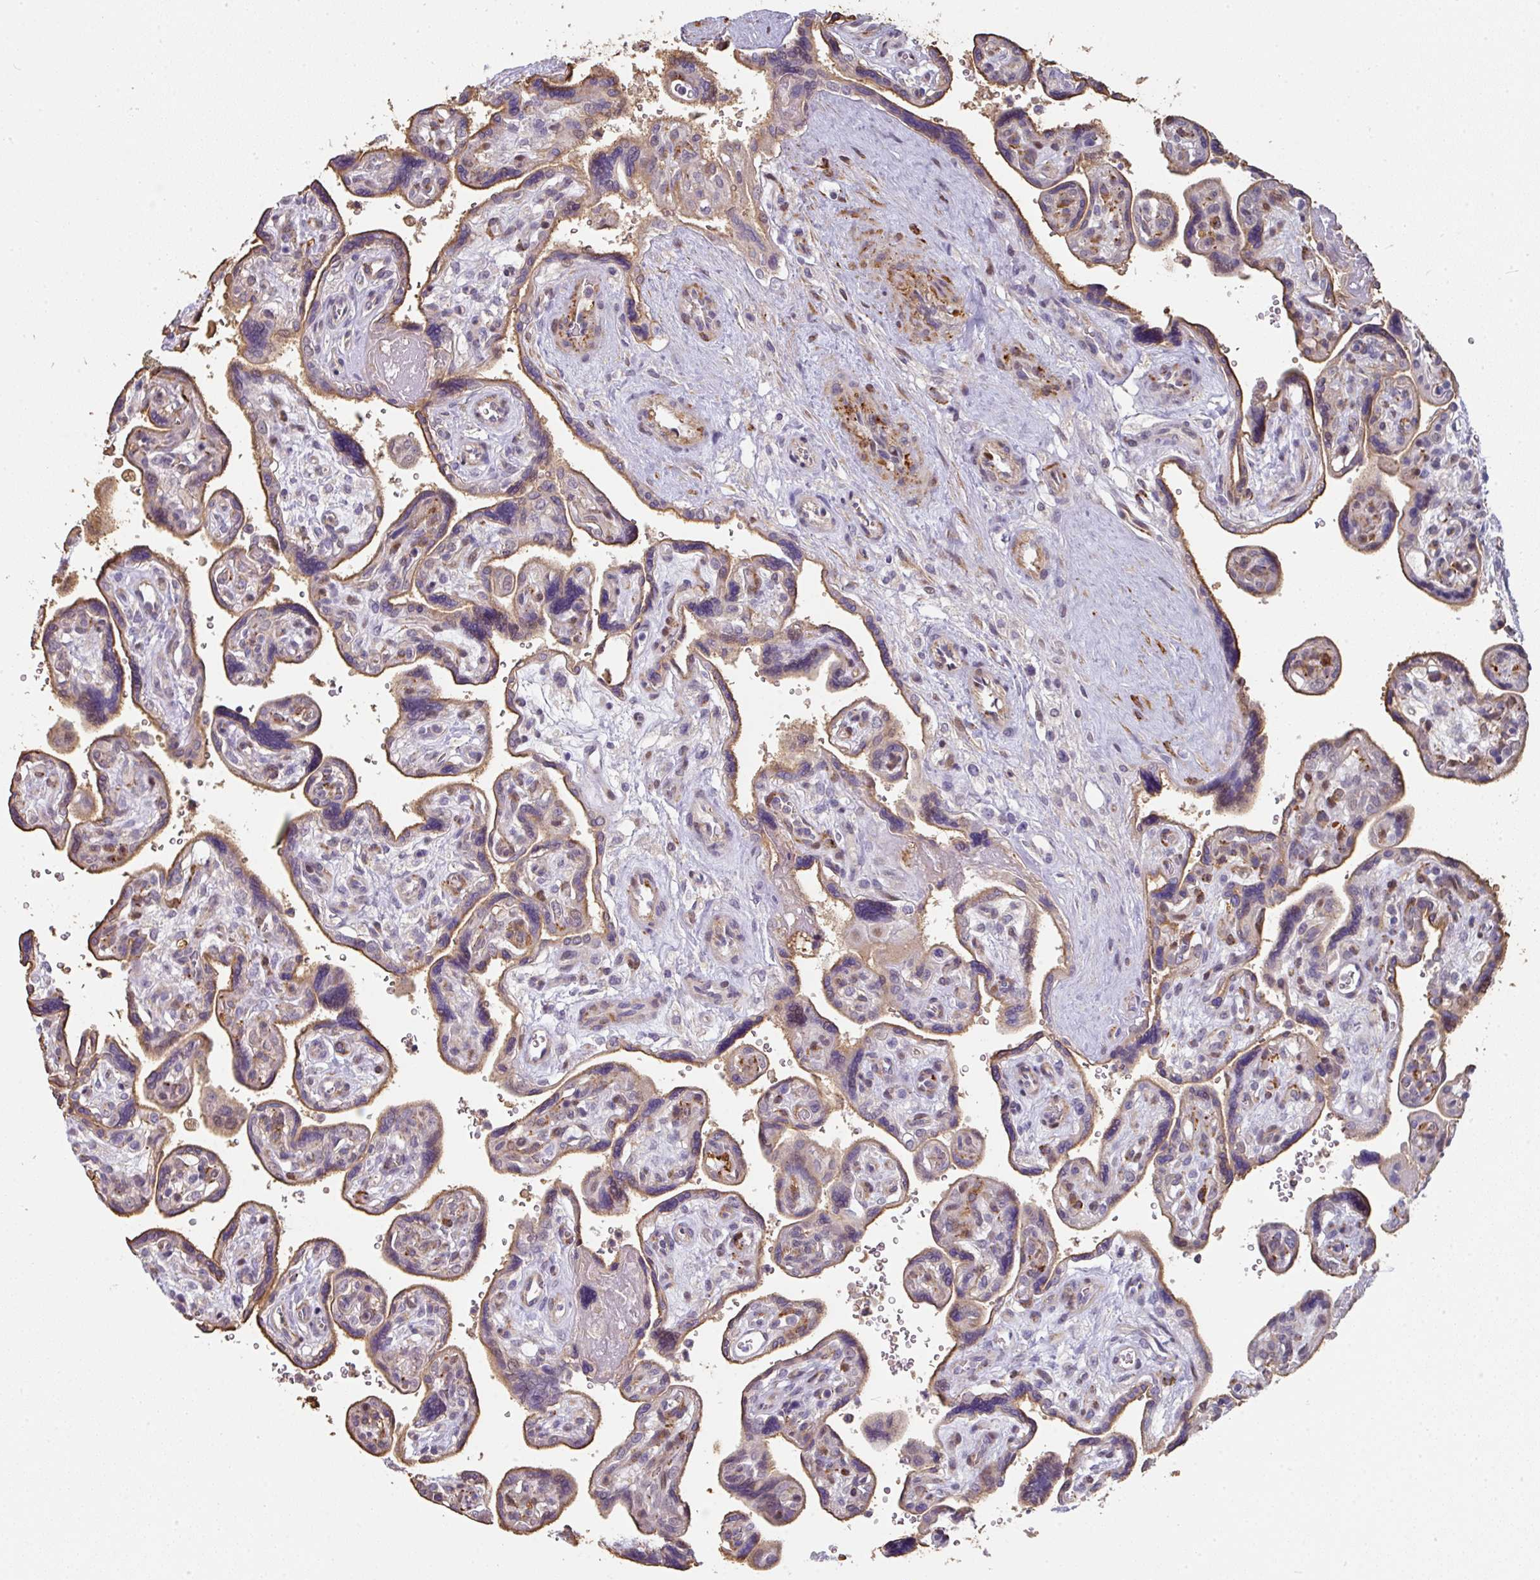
{"staining": {"intensity": "moderate", "quantity": "<25%", "location": "nuclear"}, "tissue": "placenta", "cell_type": "Decidual cells", "image_type": "normal", "snomed": [{"axis": "morphology", "description": "Normal tissue, NOS"}, {"axis": "topography", "description": "Placenta"}], "caption": "Brown immunohistochemical staining in benign placenta demonstrates moderate nuclear staining in about <25% of decidual cells.", "gene": "BEND5", "patient": {"sex": "female", "age": 39}}